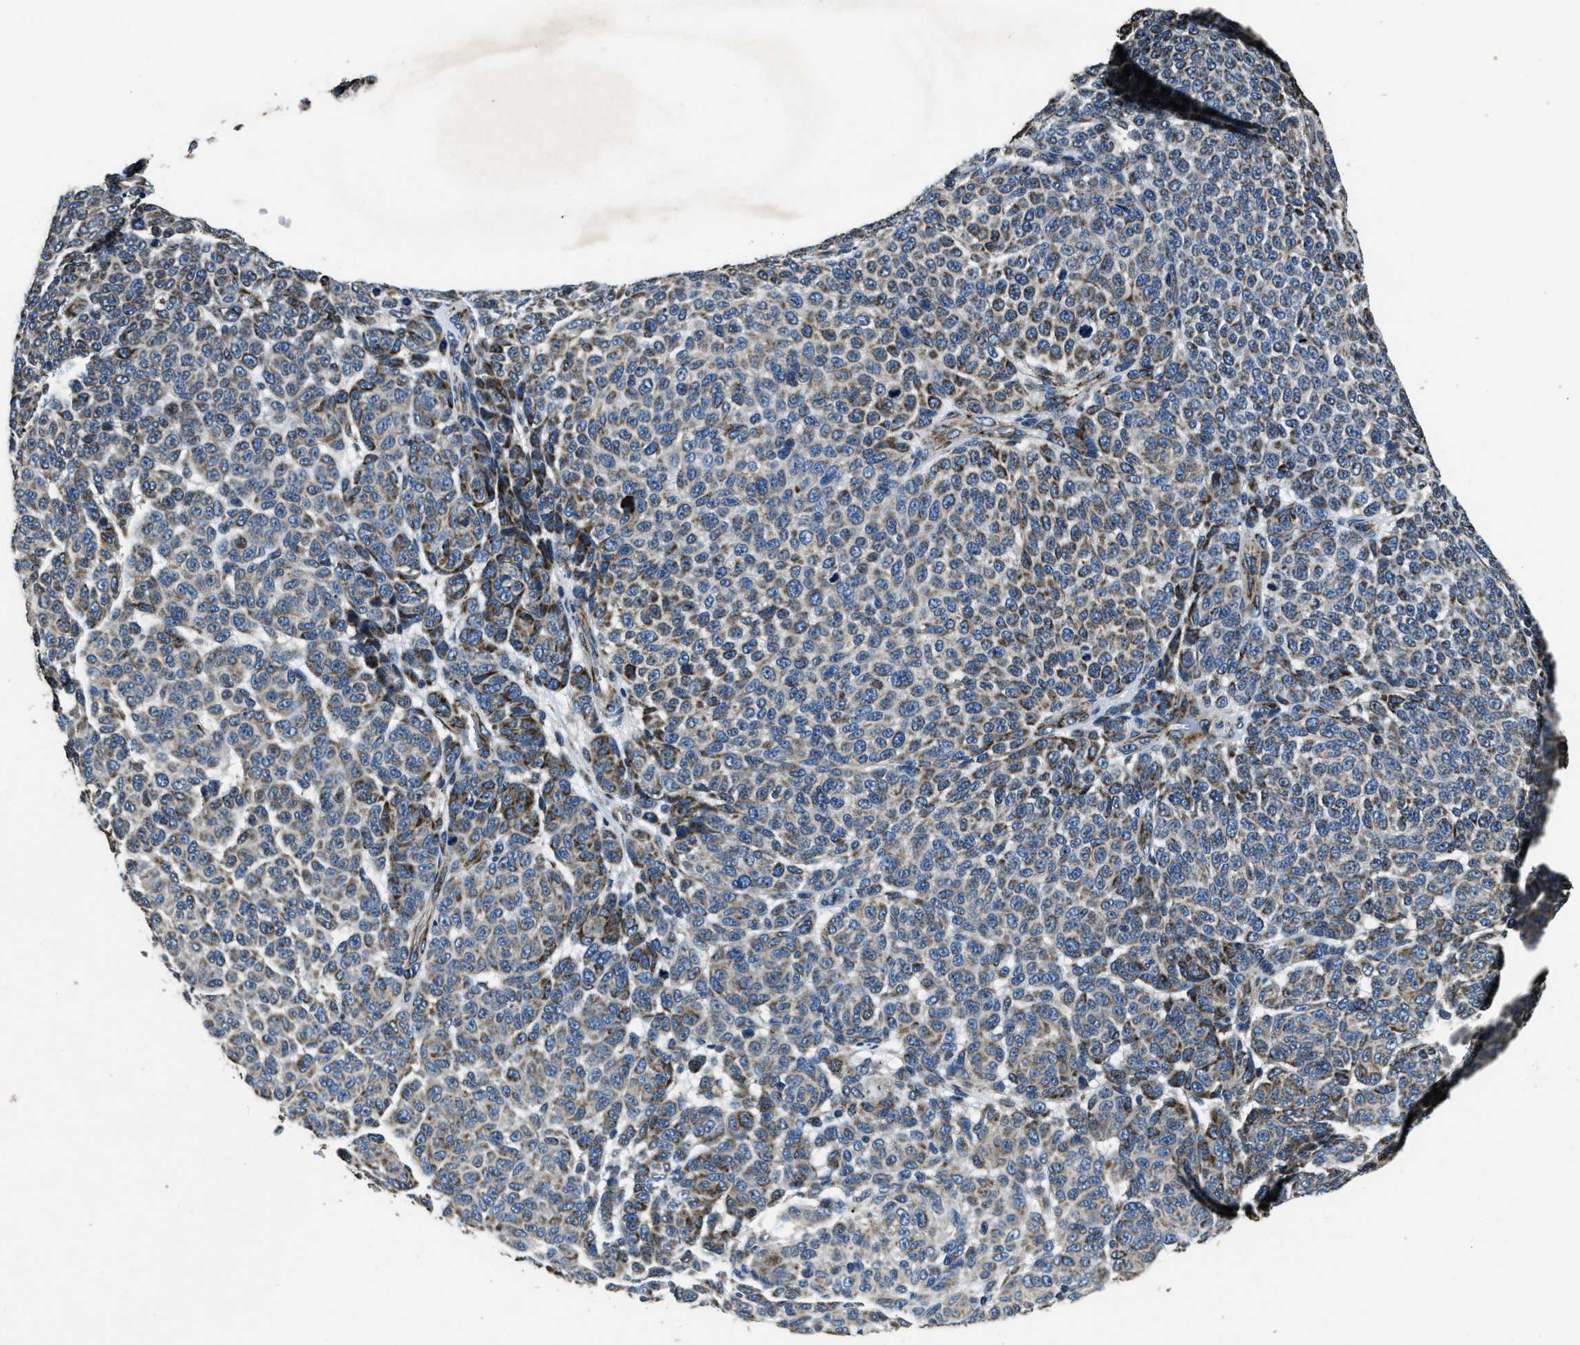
{"staining": {"intensity": "moderate", "quantity": ">75%", "location": "cytoplasmic/membranous"}, "tissue": "melanoma", "cell_type": "Tumor cells", "image_type": "cancer", "snomed": [{"axis": "morphology", "description": "Malignant melanoma, NOS"}, {"axis": "topography", "description": "Skin"}], "caption": "A high-resolution histopathology image shows immunohistochemistry (IHC) staining of malignant melanoma, which exhibits moderate cytoplasmic/membranous positivity in about >75% of tumor cells. (IHC, brightfield microscopy, high magnification).", "gene": "OGDH", "patient": {"sex": "male", "age": 59}}